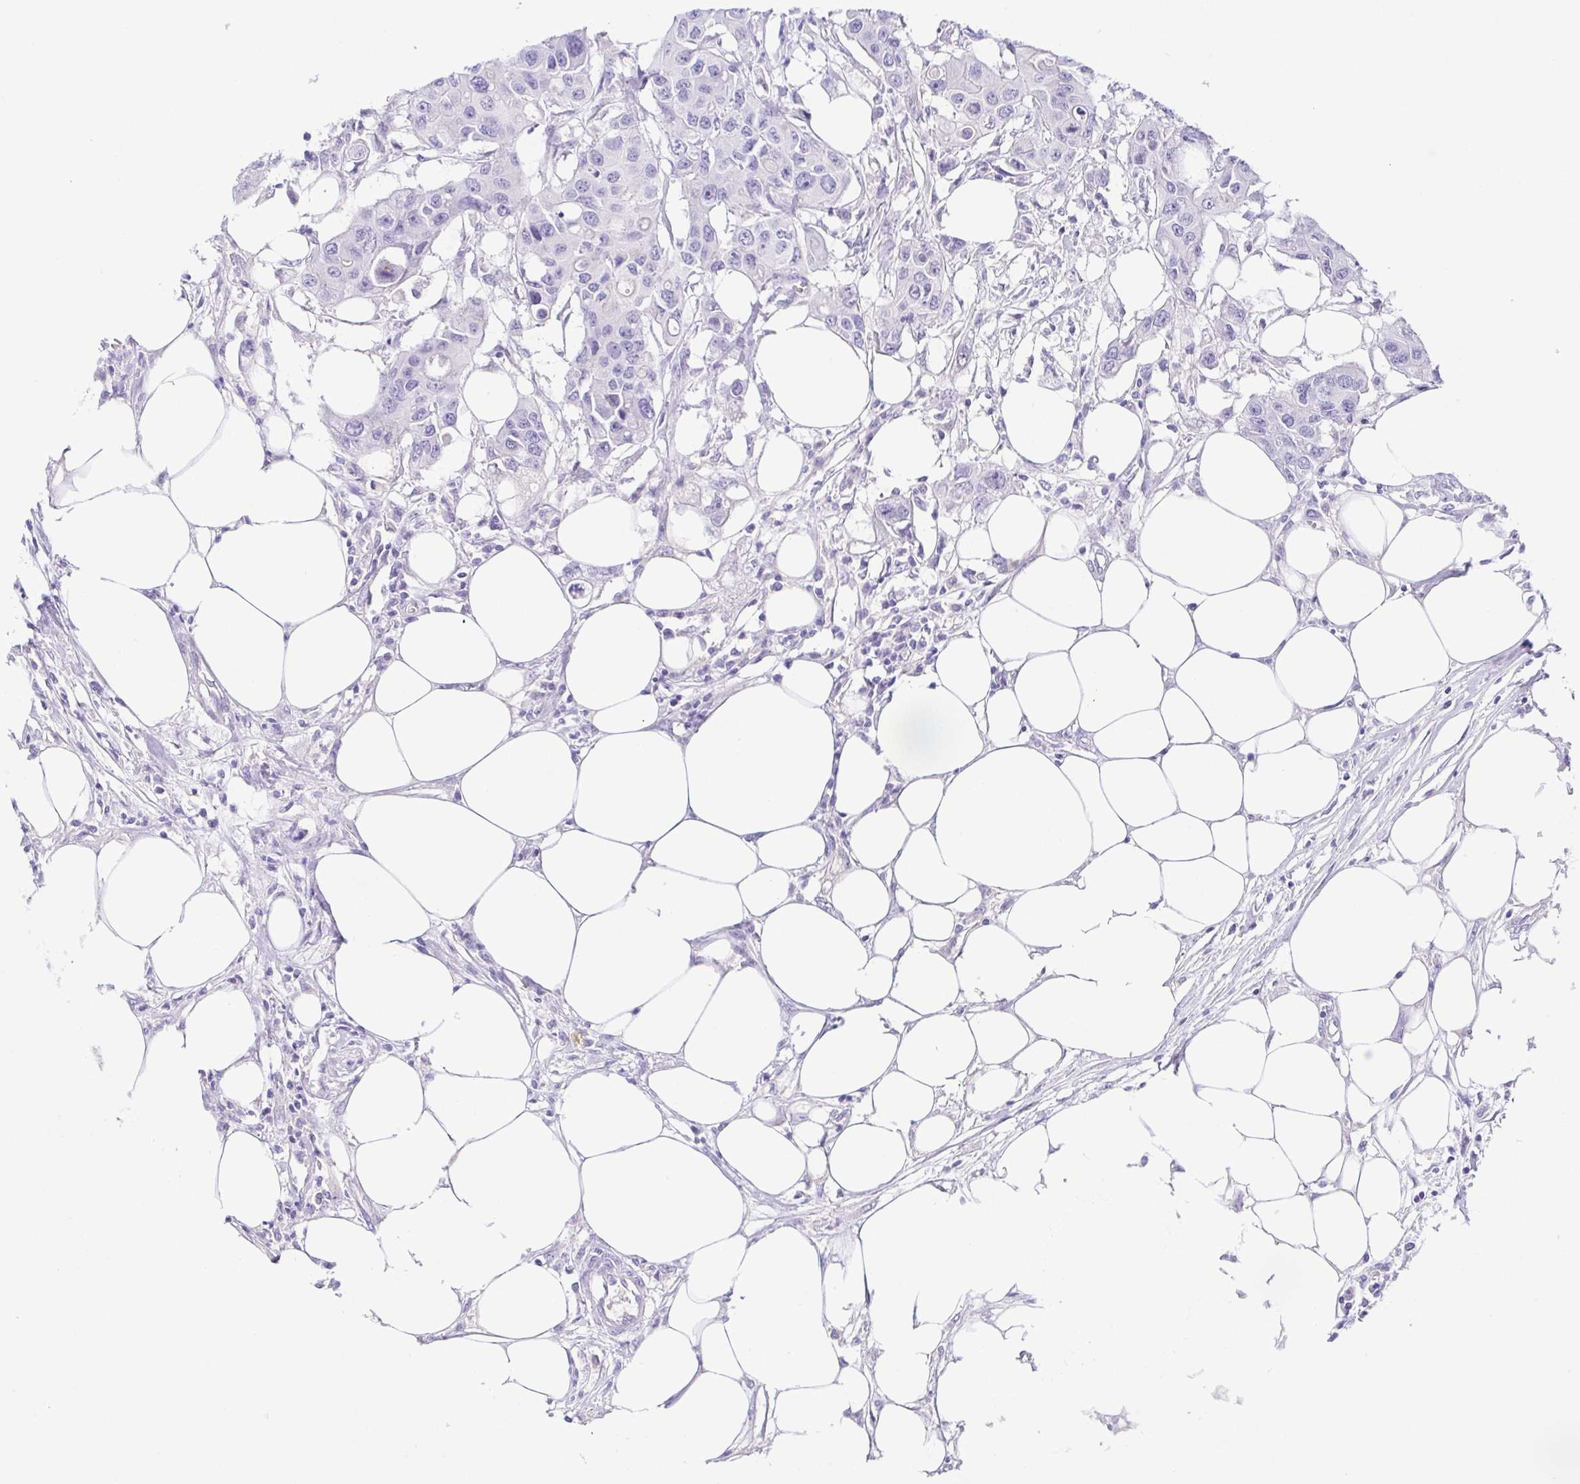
{"staining": {"intensity": "negative", "quantity": "none", "location": "none"}, "tissue": "colorectal cancer", "cell_type": "Tumor cells", "image_type": "cancer", "snomed": [{"axis": "morphology", "description": "Adenocarcinoma, NOS"}, {"axis": "topography", "description": "Colon"}], "caption": "IHC of human colorectal cancer displays no staining in tumor cells.", "gene": "KRTDAP", "patient": {"sex": "male", "age": 77}}